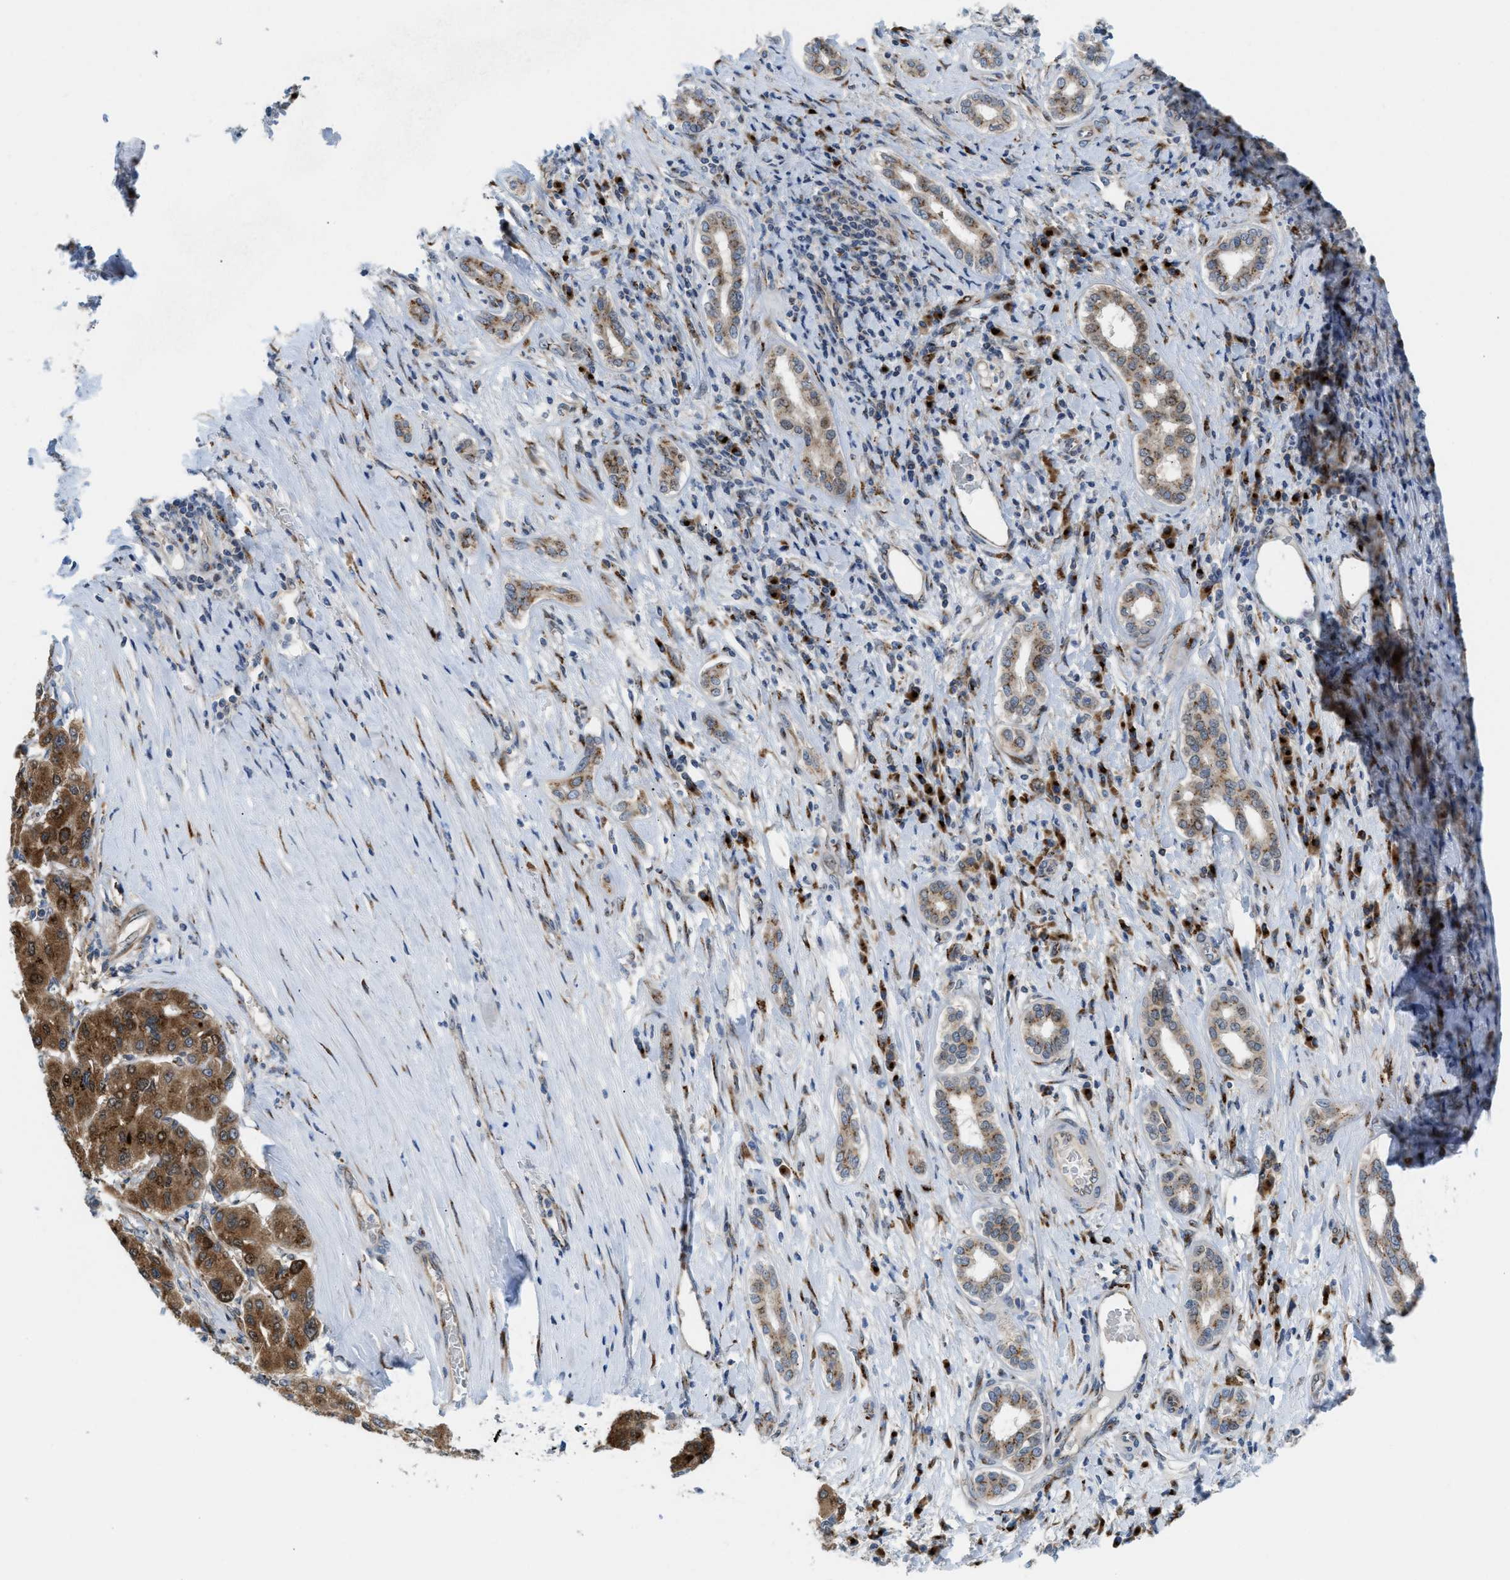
{"staining": {"intensity": "strong", "quantity": ">75%", "location": "cytoplasmic/membranous"}, "tissue": "liver cancer", "cell_type": "Tumor cells", "image_type": "cancer", "snomed": [{"axis": "morphology", "description": "Carcinoma, Hepatocellular, NOS"}, {"axis": "topography", "description": "Liver"}], "caption": "Approximately >75% of tumor cells in human liver cancer show strong cytoplasmic/membranous protein positivity as visualized by brown immunohistochemical staining.", "gene": "SLC38A10", "patient": {"sex": "male", "age": 65}}